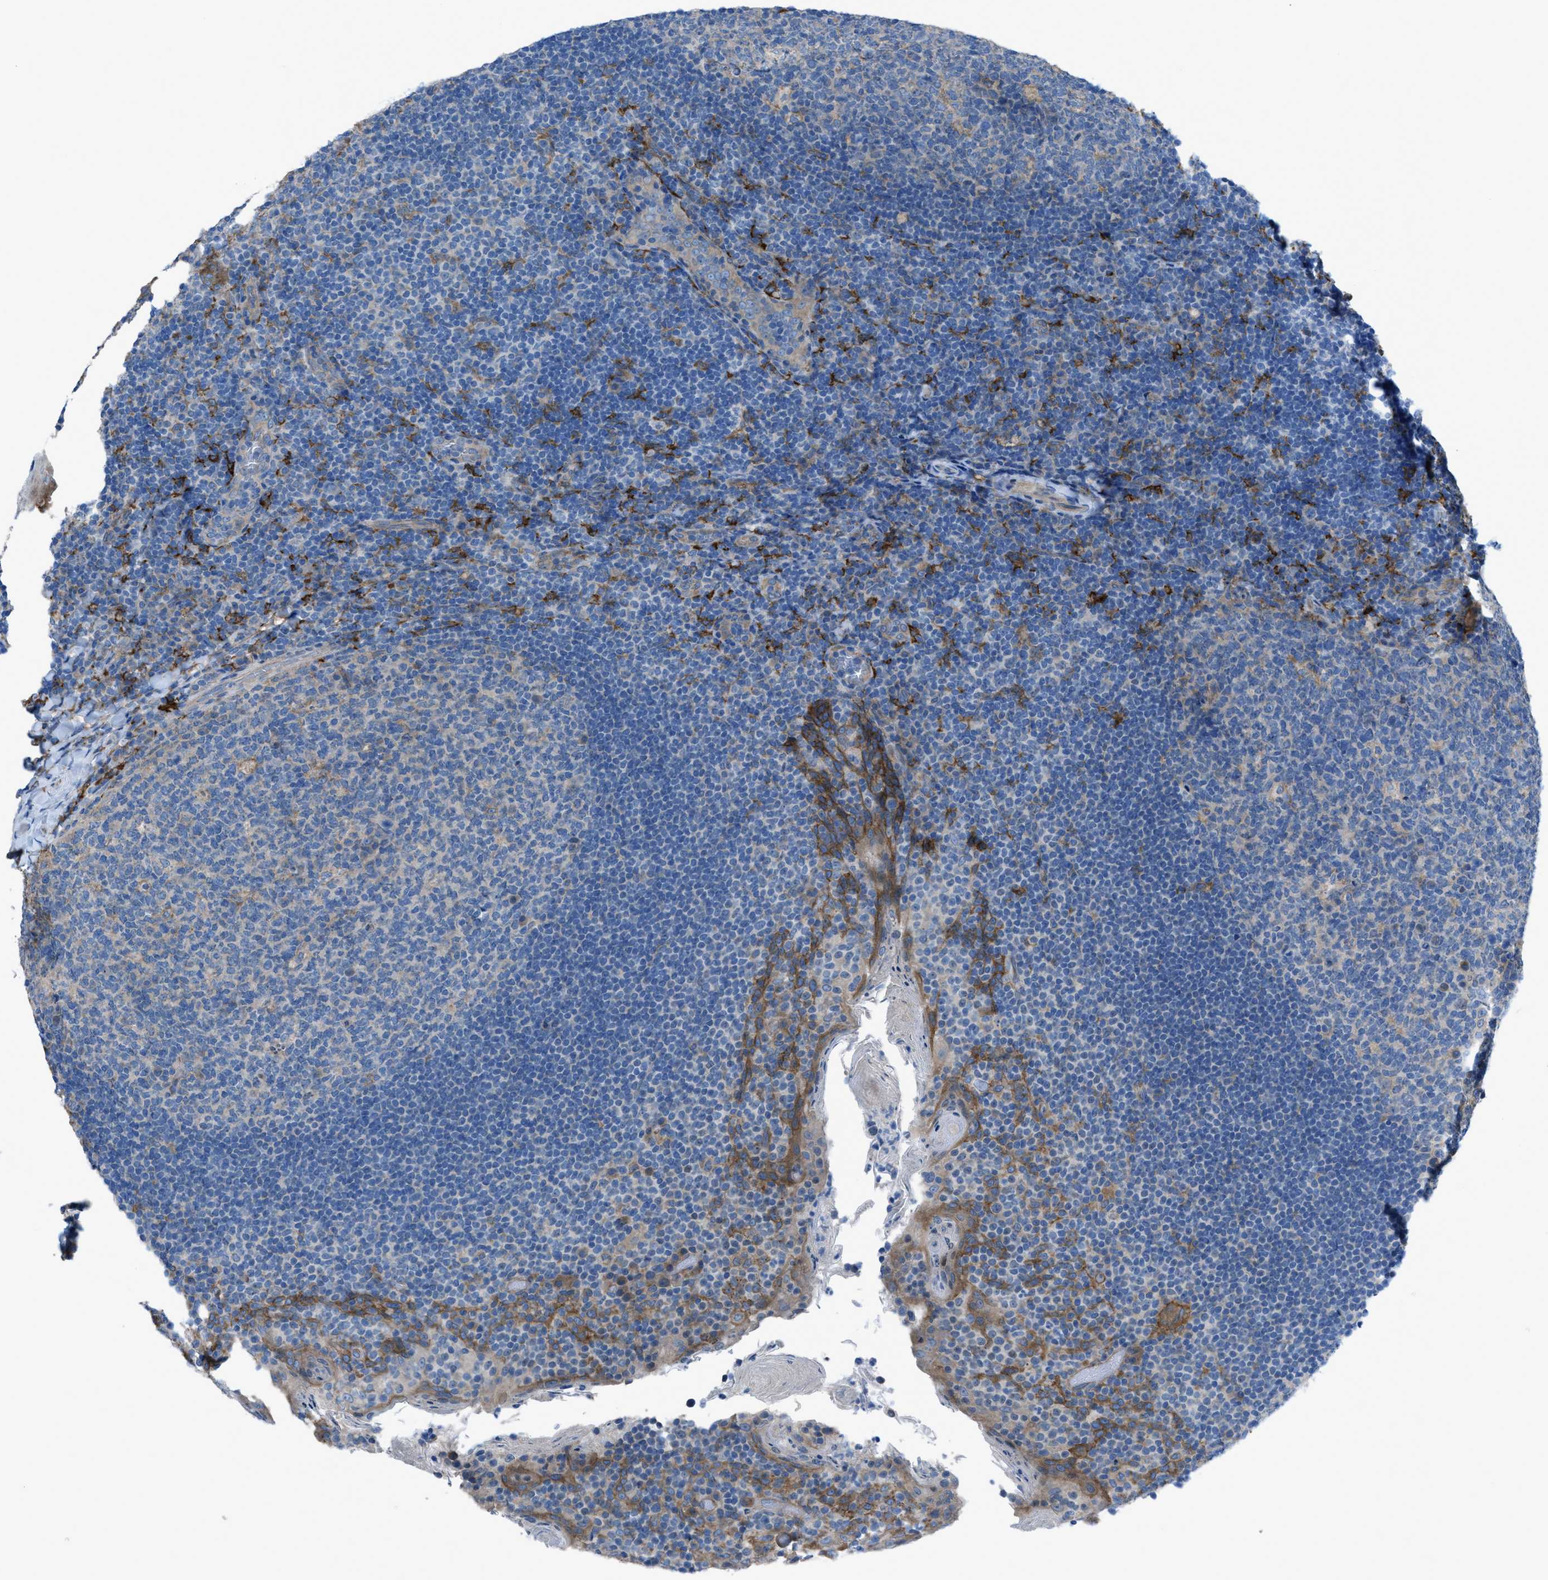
{"staining": {"intensity": "weak", "quantity": "<25%", "location": "cytoplasmic/membranous"}, "tissue": "tonsil", "cell_type": "Germinal center cells", "image_type": "normal", "snomed": [{"axis": "morphology", "description": "Normal tissue, NOS"}, {"axis": "topography", "description": "Tonsil"}], "caption": "This histopathology image is of normal tonsil stained with immunohistochemistry (IHC) to label a protein in brown with the nuclei are counter-stained blue. There is no expression in germinal center cells.", "gene": "EGFR", "patient": {"sex": "male", "age": 17}}